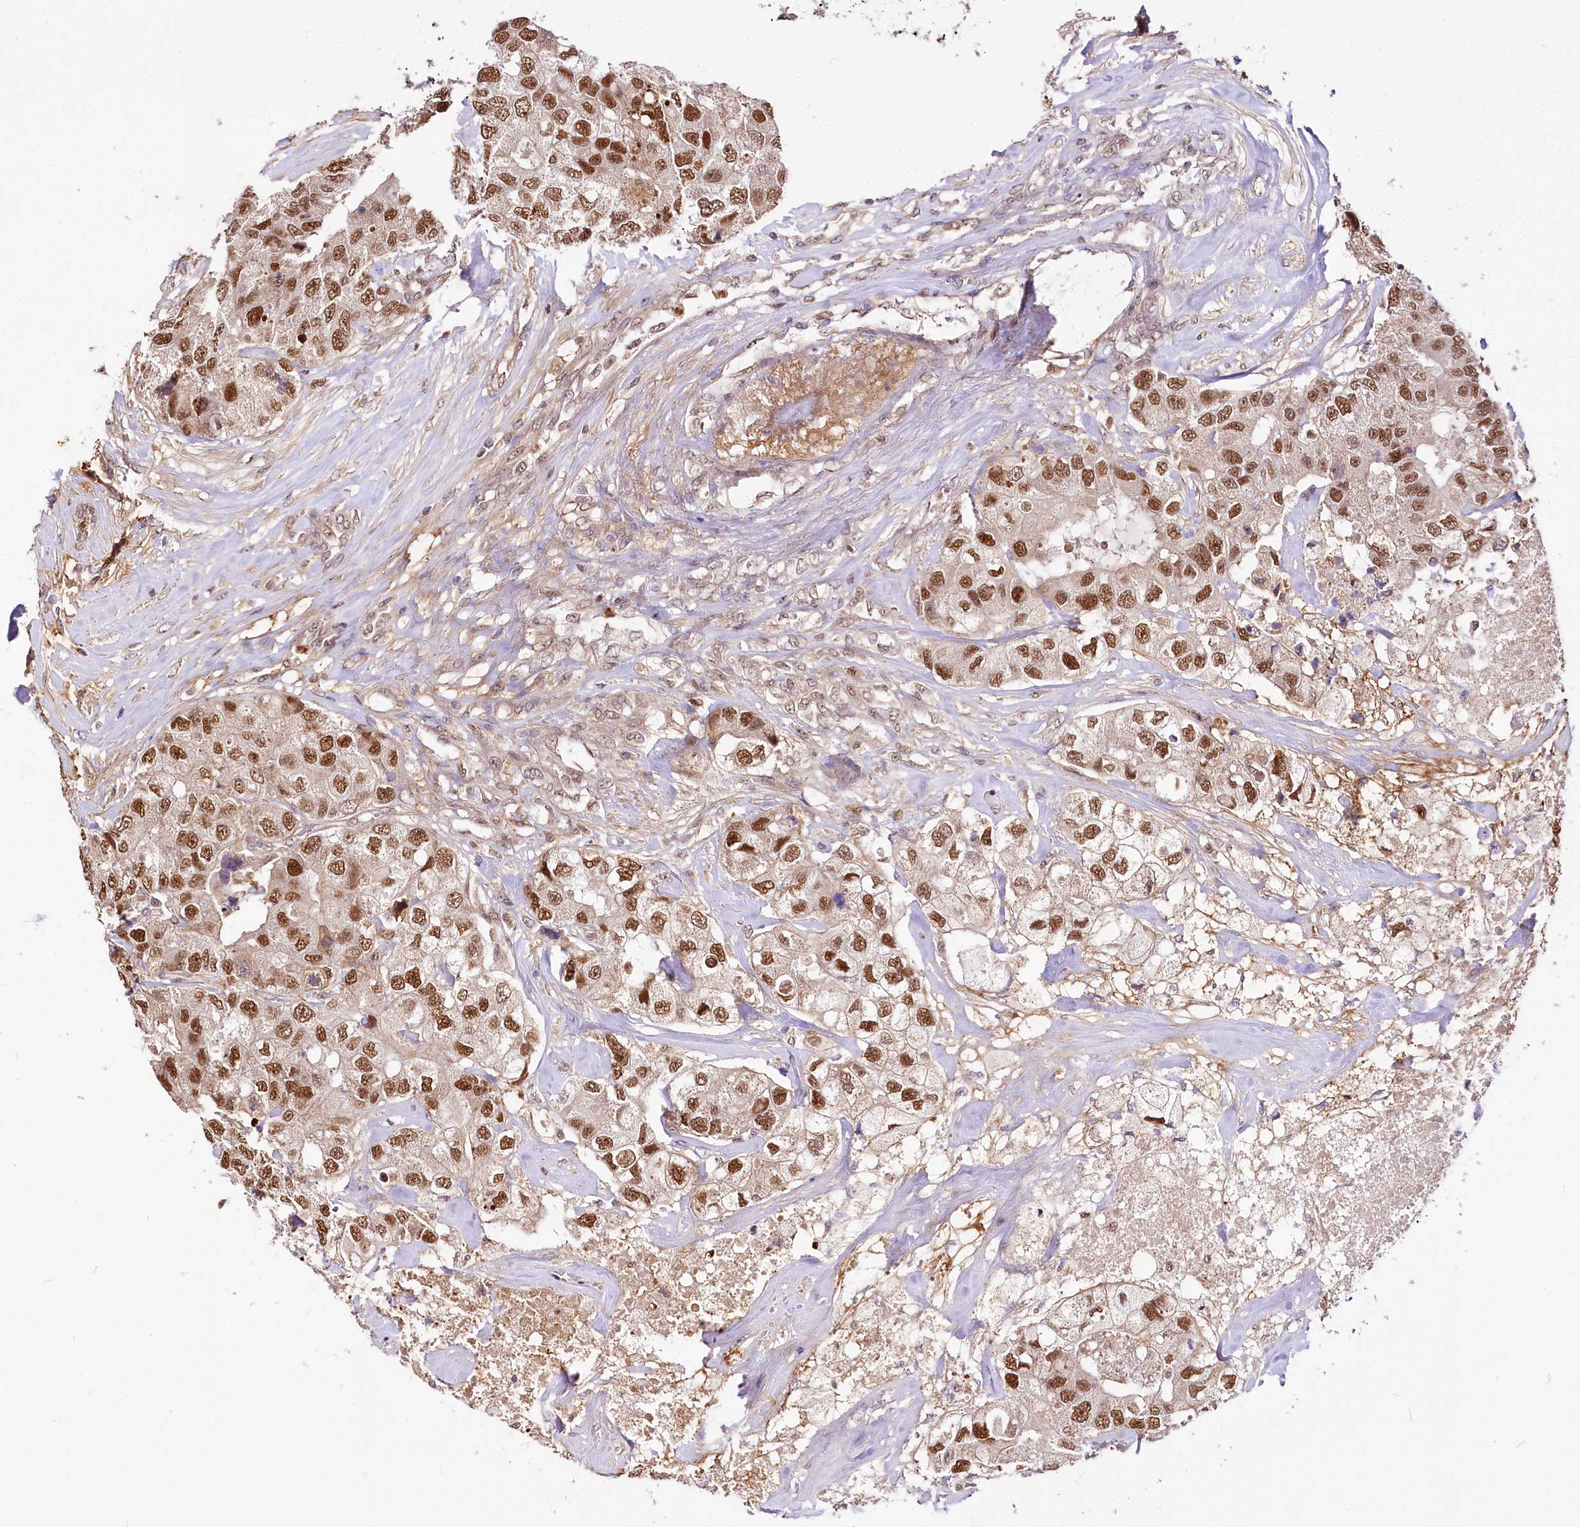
{"staining": {"intensity": "strong", "quantity": ">75%", "location": "nuclear"}, "tissue": "breast cancer", "cell_type": "Tumor cells", "image_type": "cancer", "snomed": [{"axis": "morphology", "description": "Duct carcinoma"}, {"axis": "topography", "description": "Breast"}], "caption": "Strong nuclear protein expression is seen in about >75% of tumor cells in breast invasive ductal carcinoma.", "gene": "GNL3L", "patient": {"sex": "female", "age": 62}}